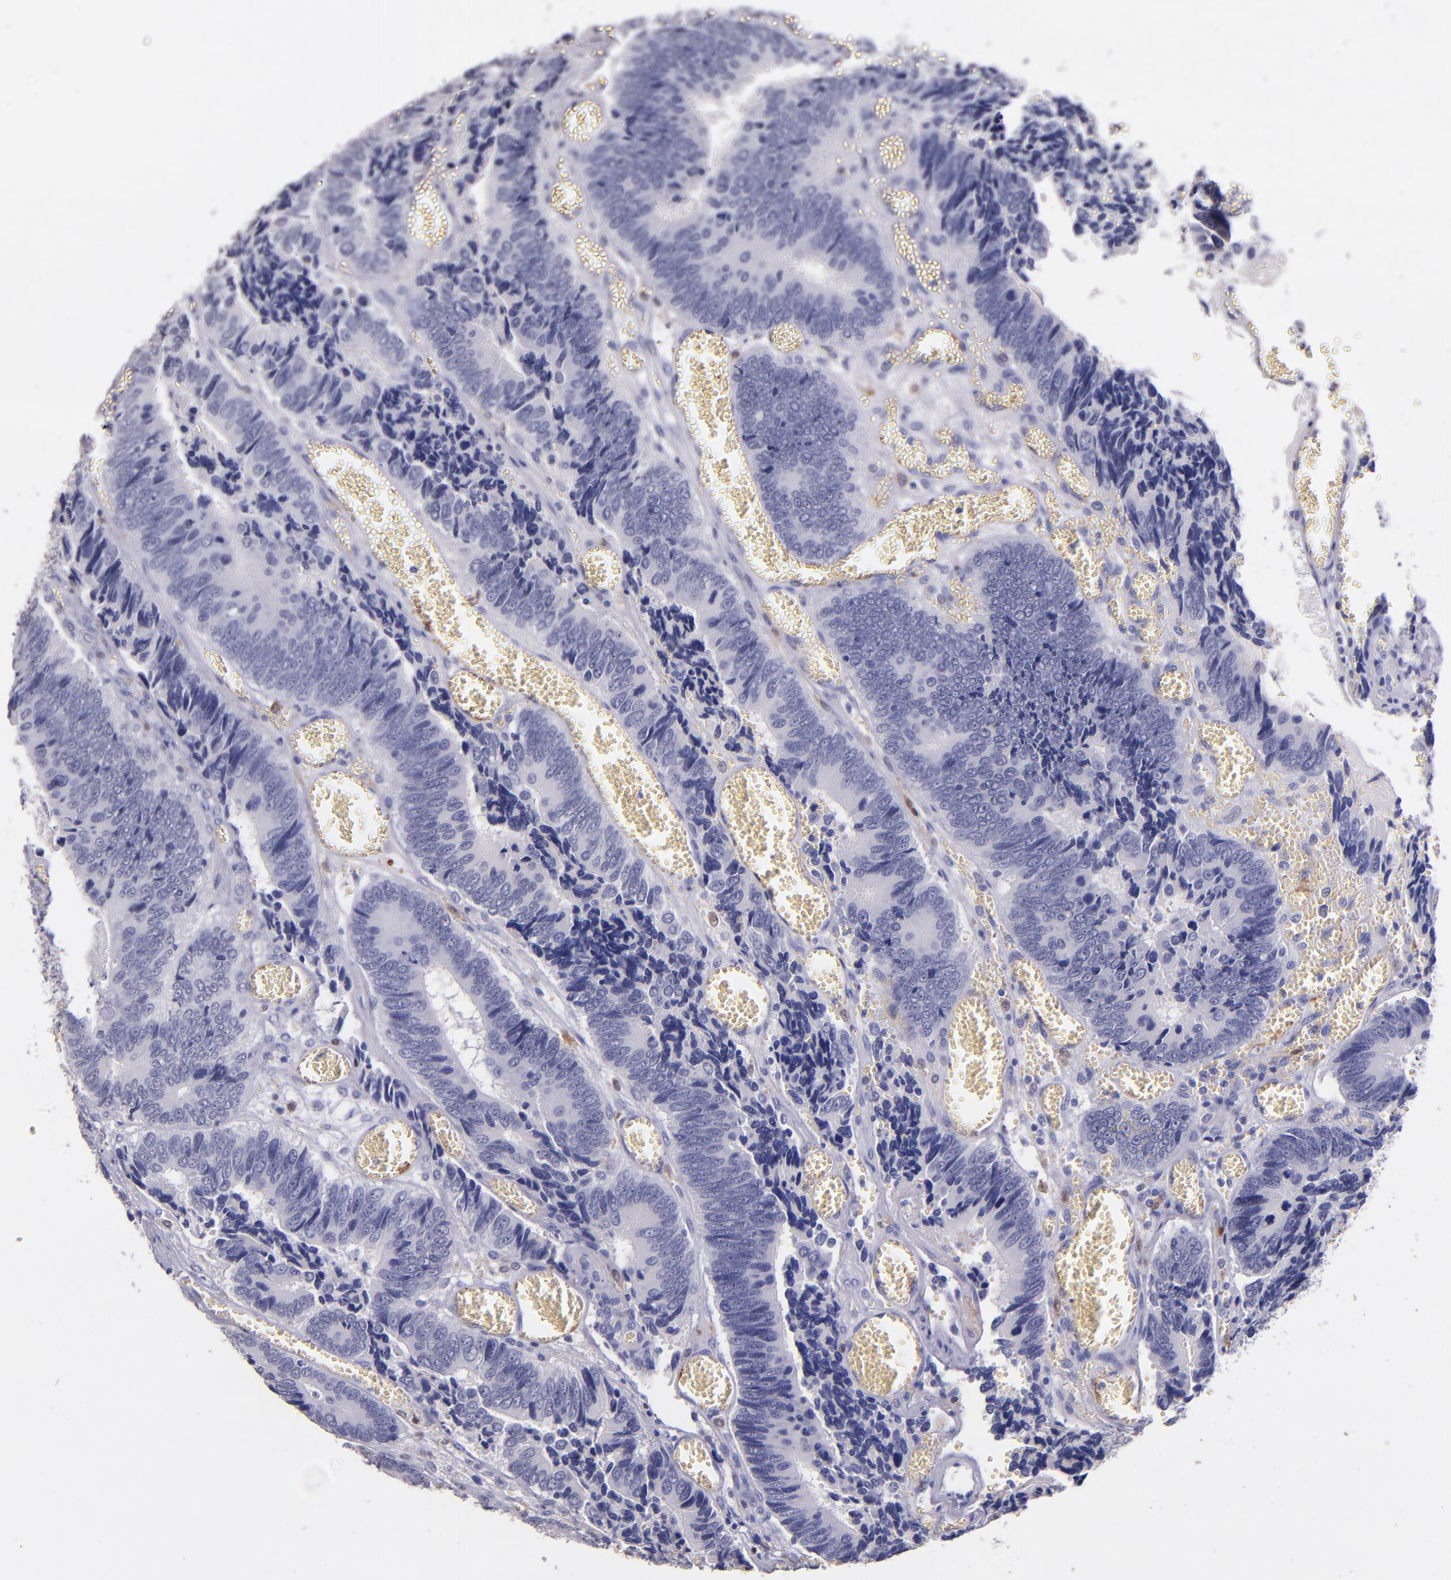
{"staining": {"intensity": "negative", "quantity": "none", "location": "none"}, "tissue": "colorectal cancer", "cell_type": "Tumor cells", "image_type": "cancer", "snomed": [{"axis": "morphology", "description": "Adenocarcinoma, NOS"}, {"axis": "topography", "description": "Colon"}], "caption": "An immunohistochemistry photomicrograph of colorectal cancer is shown. There is no staining in tumor cells of colorectal cancer.", "gene": "F13A1", "patient": {"sex": "male", "age": 72}}